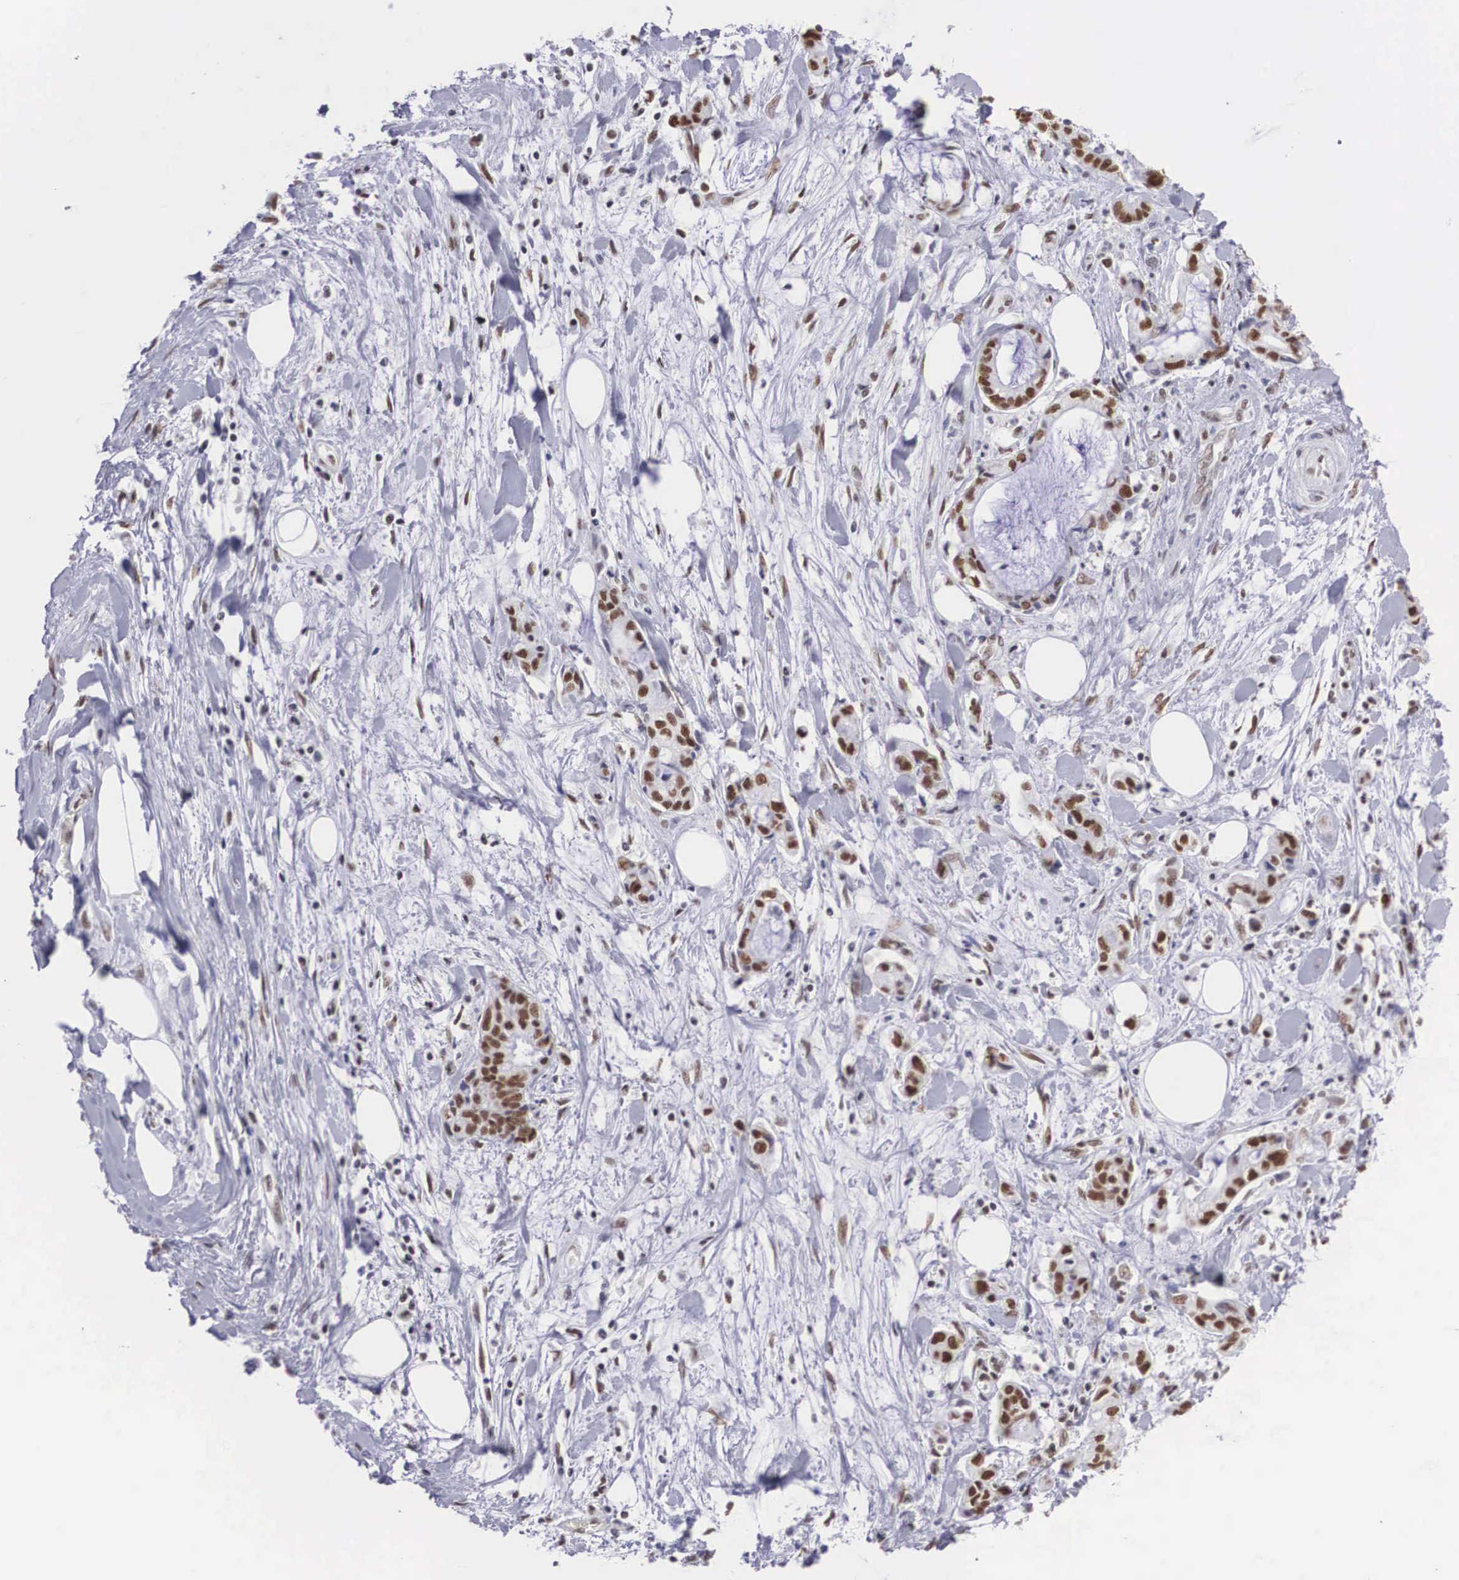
{"staining": {"intensity": "moderate", "quantity": "25%-75%", "location": "nuclear"}, "tissue": "liver cancer", "cell_type": "Tumor cells", "image_type": "cancer", "snomed": [{"axis": "morphology", "description": "Cholangiocarcinoma"}, {"axis": "topography", "description": "Liver"}], "caption": "A photomicrograph showing moderate nuclear staining in about 25%-75% of tumor cells in liver cancer (cholangiocarcinoma), as visualized by brown immunohistochemical staining.", "gene": "CSTF2", "patient": {"sex": "male", "age": 57}}